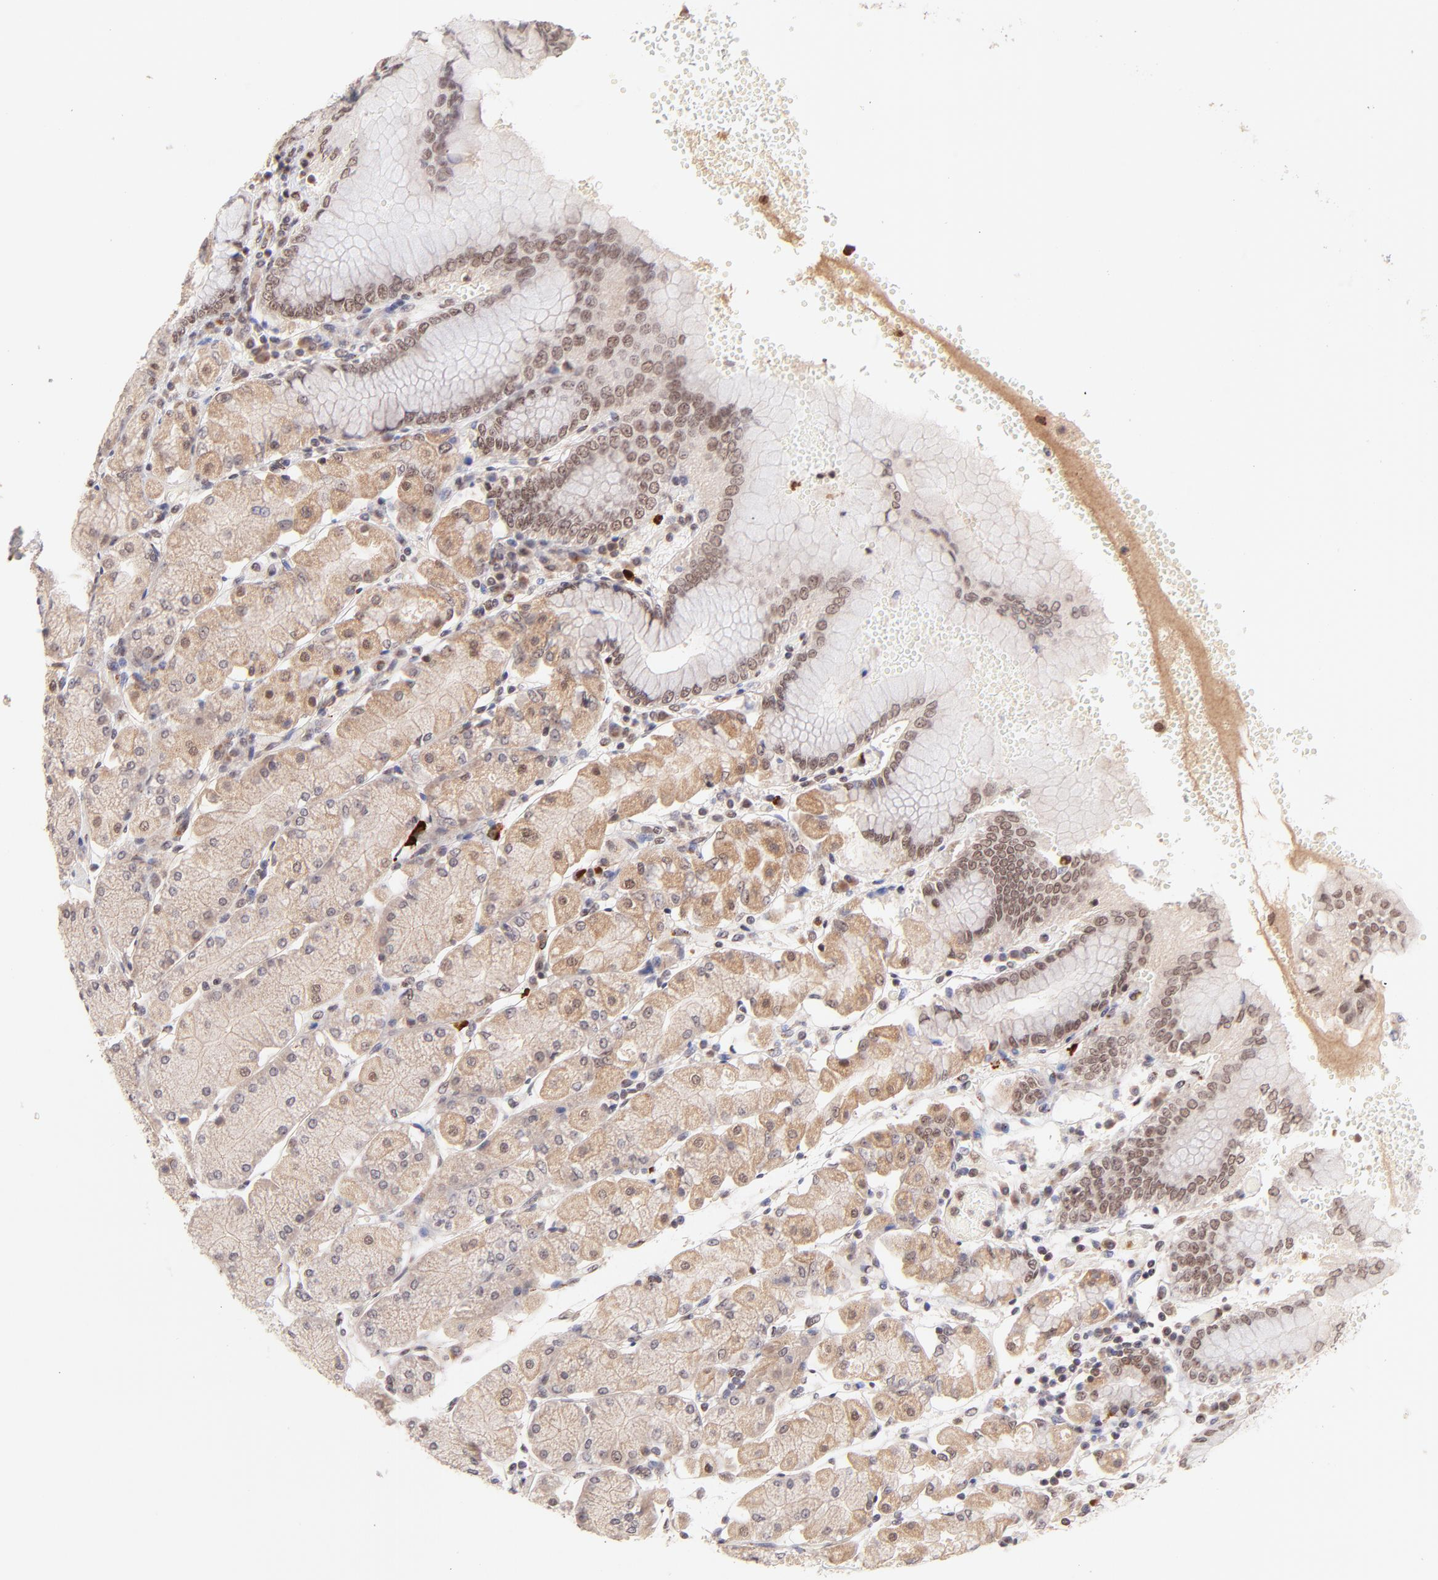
{"staining": {"intensity": "weak", "quantity": "25%-75%", "location": "nuclear"}, "tissue": "stomach", "cell_type": "Glandular cells", "image_type": "normal", "snomed": [{"axis": "morphology", "description": "Normal tissue, NOS"}, {"axis": "topography", "description": "Stomach, upper"}, {"axis": "topography", "description": "Stomach"}], "caption": "High-power microscopy captured an immunohistochemistry (IHC) histopathology image of benign stomach, revealing weak nuclear positivity in approximately 25%-75% of glandular cells. Nuclei are stained in blue.", "gene": "MED12", "patient": {"sex": "male", "age": 76}}